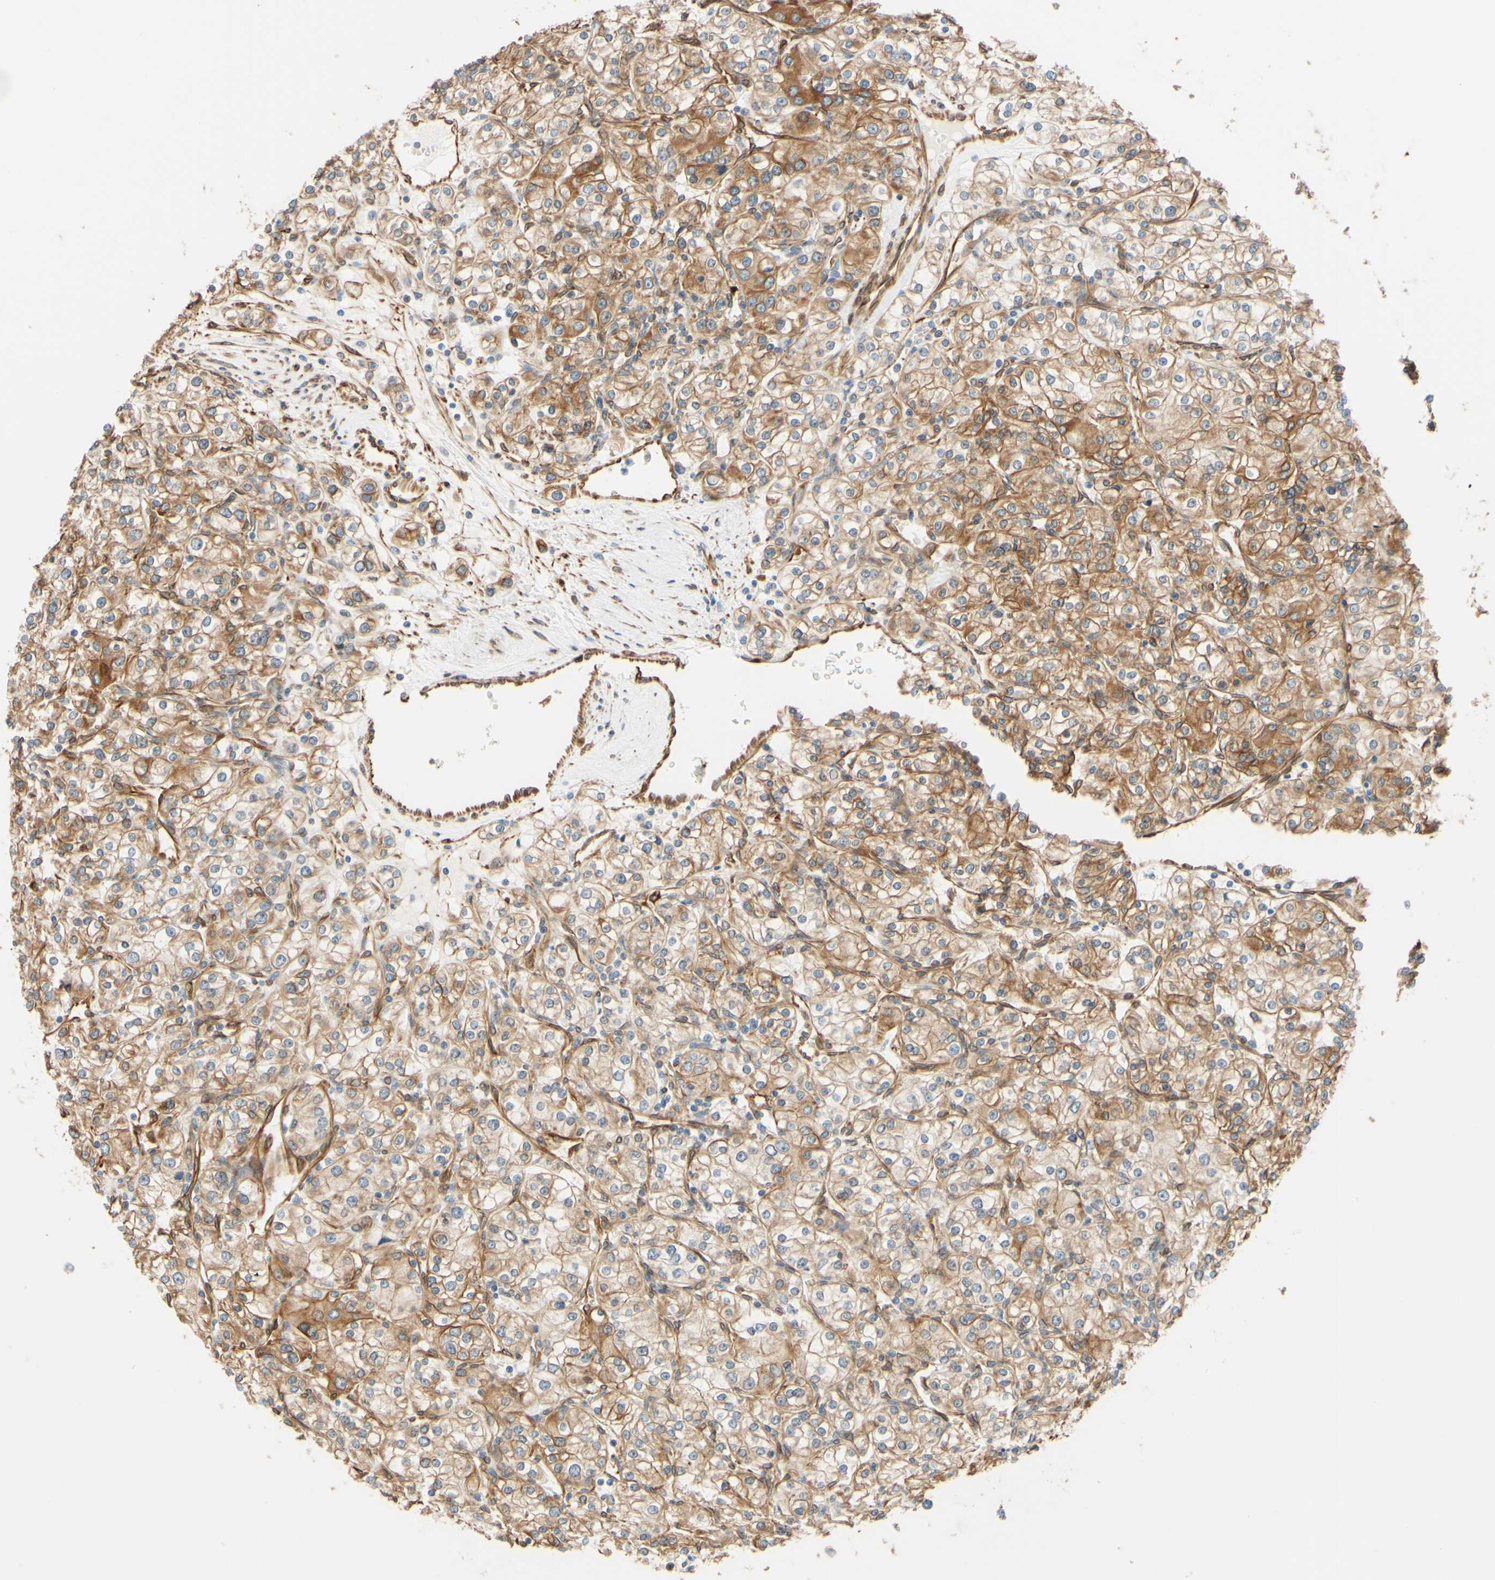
{"staining": {"intensity": "moderate", "quantity": "25%-75%", "location": "cytoplasmic/membranous"}, "tissue": "renal cancer", "cell_type": "Tumor cells", "image_type": "cancer", "snomed": [{"axis": "morphology", "description": "Adenocarcinoma, NOS"}, {"axis": "topography", "description": "Kidney"}], "caption": "Adenocarcinoma (renal) stained with DAB (3,3'-diaminobenzidine) immunohistochemistry (IHC) shows medium levels of moderate cytoplasmic/membranous positivity in approximately 25%-75% of tumor cells.", "gene": "ENDOD1", "patient": {"sex": "male", "age": 77}}